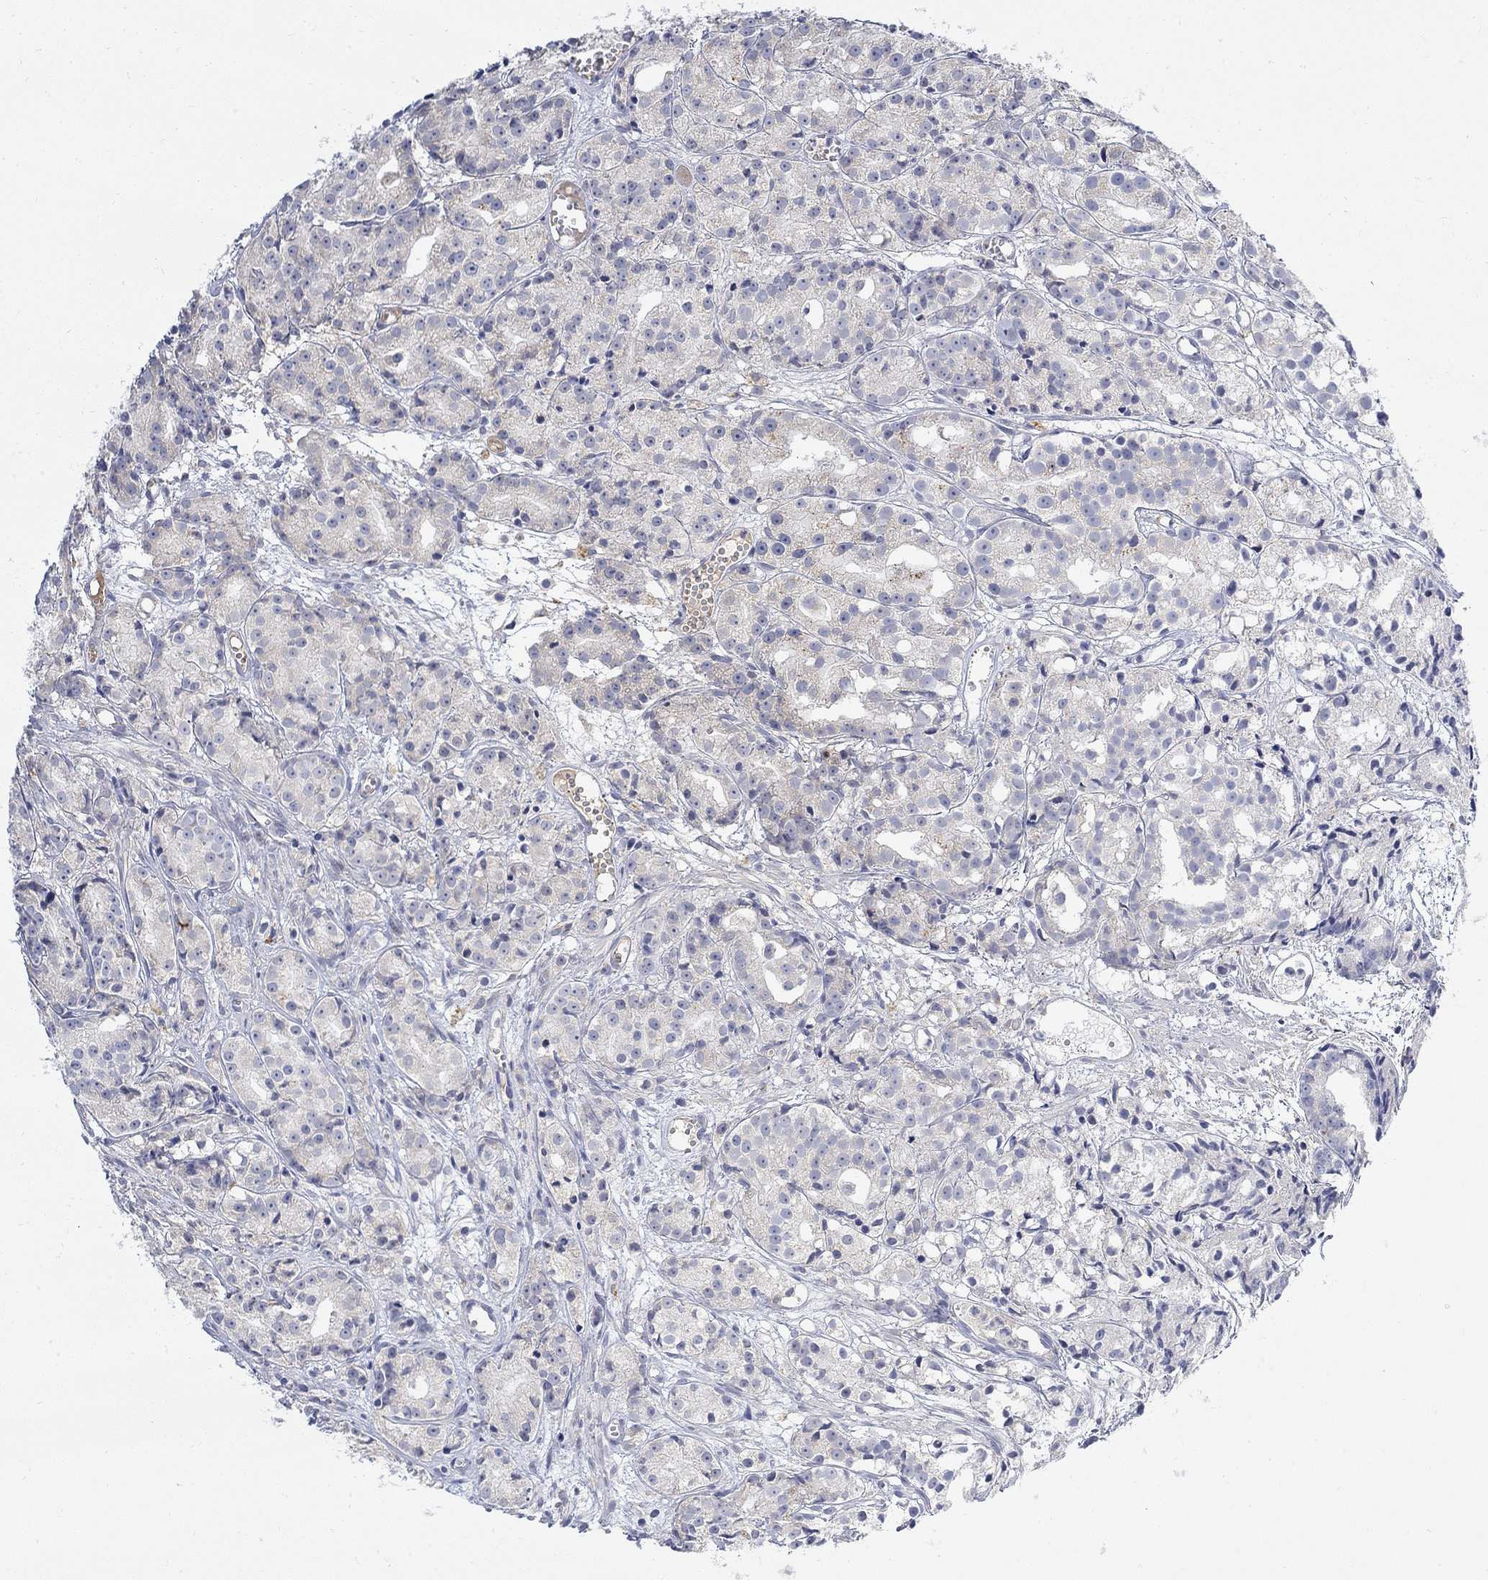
{"staining": {"intensity": "negative", "quantity": "none", "location": "none"}, "tissue": "prostate cancer", "cell_type": "Tumor cells", "image_type": "cancer", "snomed": [{"axis": "morphology", "description": "Adenocarcinoma, Medium grade"}, {"axis": "topography", "description": "Prostate"}], "caption": "The immunohistochemistry image has no significant staining in tumor cells of prostate cancer tissue.", "gene": "FNDC5", "patient": {"sex": "male", "age": 74}}